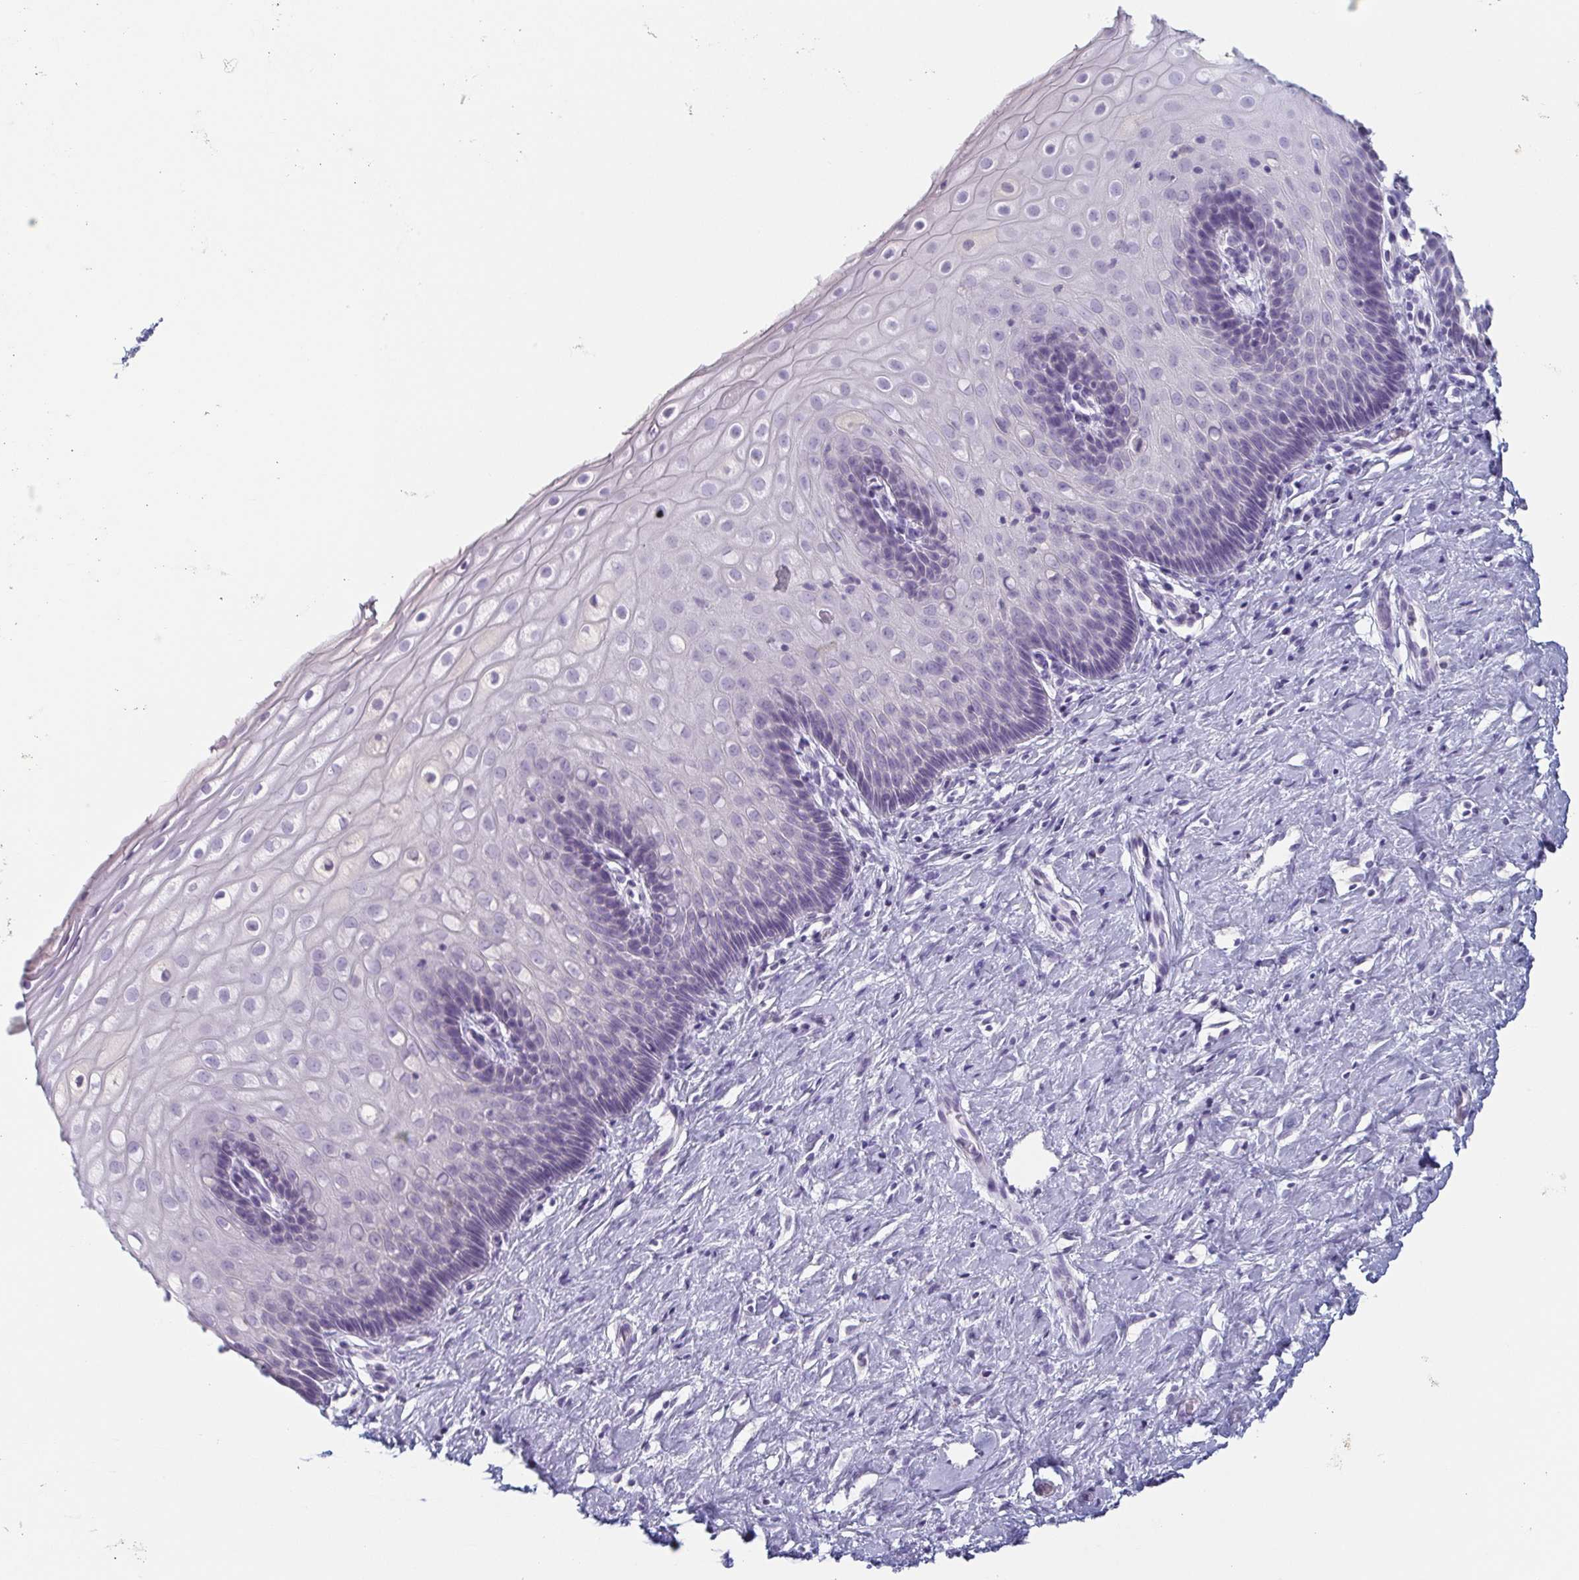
{"staining": {"intensity": "negative", "quantity": "none", "location": "none"}, "tissue": "cervix", "cell_type": "Glandular cells", "image_type": "normal", "snomed": [{"axis": "morphology", "description": "Normal tissue, NOS"}, {"axis": "topography", "description": "Cervix"}], "caption": "Benign cervix was stained to show a protein in brown. There is no significant expression in glandular cells. (DAB (3,3'-diaminobenzidine) immunohistochemistry visualized using brightfield microscopy, high magnification).", "gene": "ITLN1", "patient": {"sex": "female", "age": 37}}